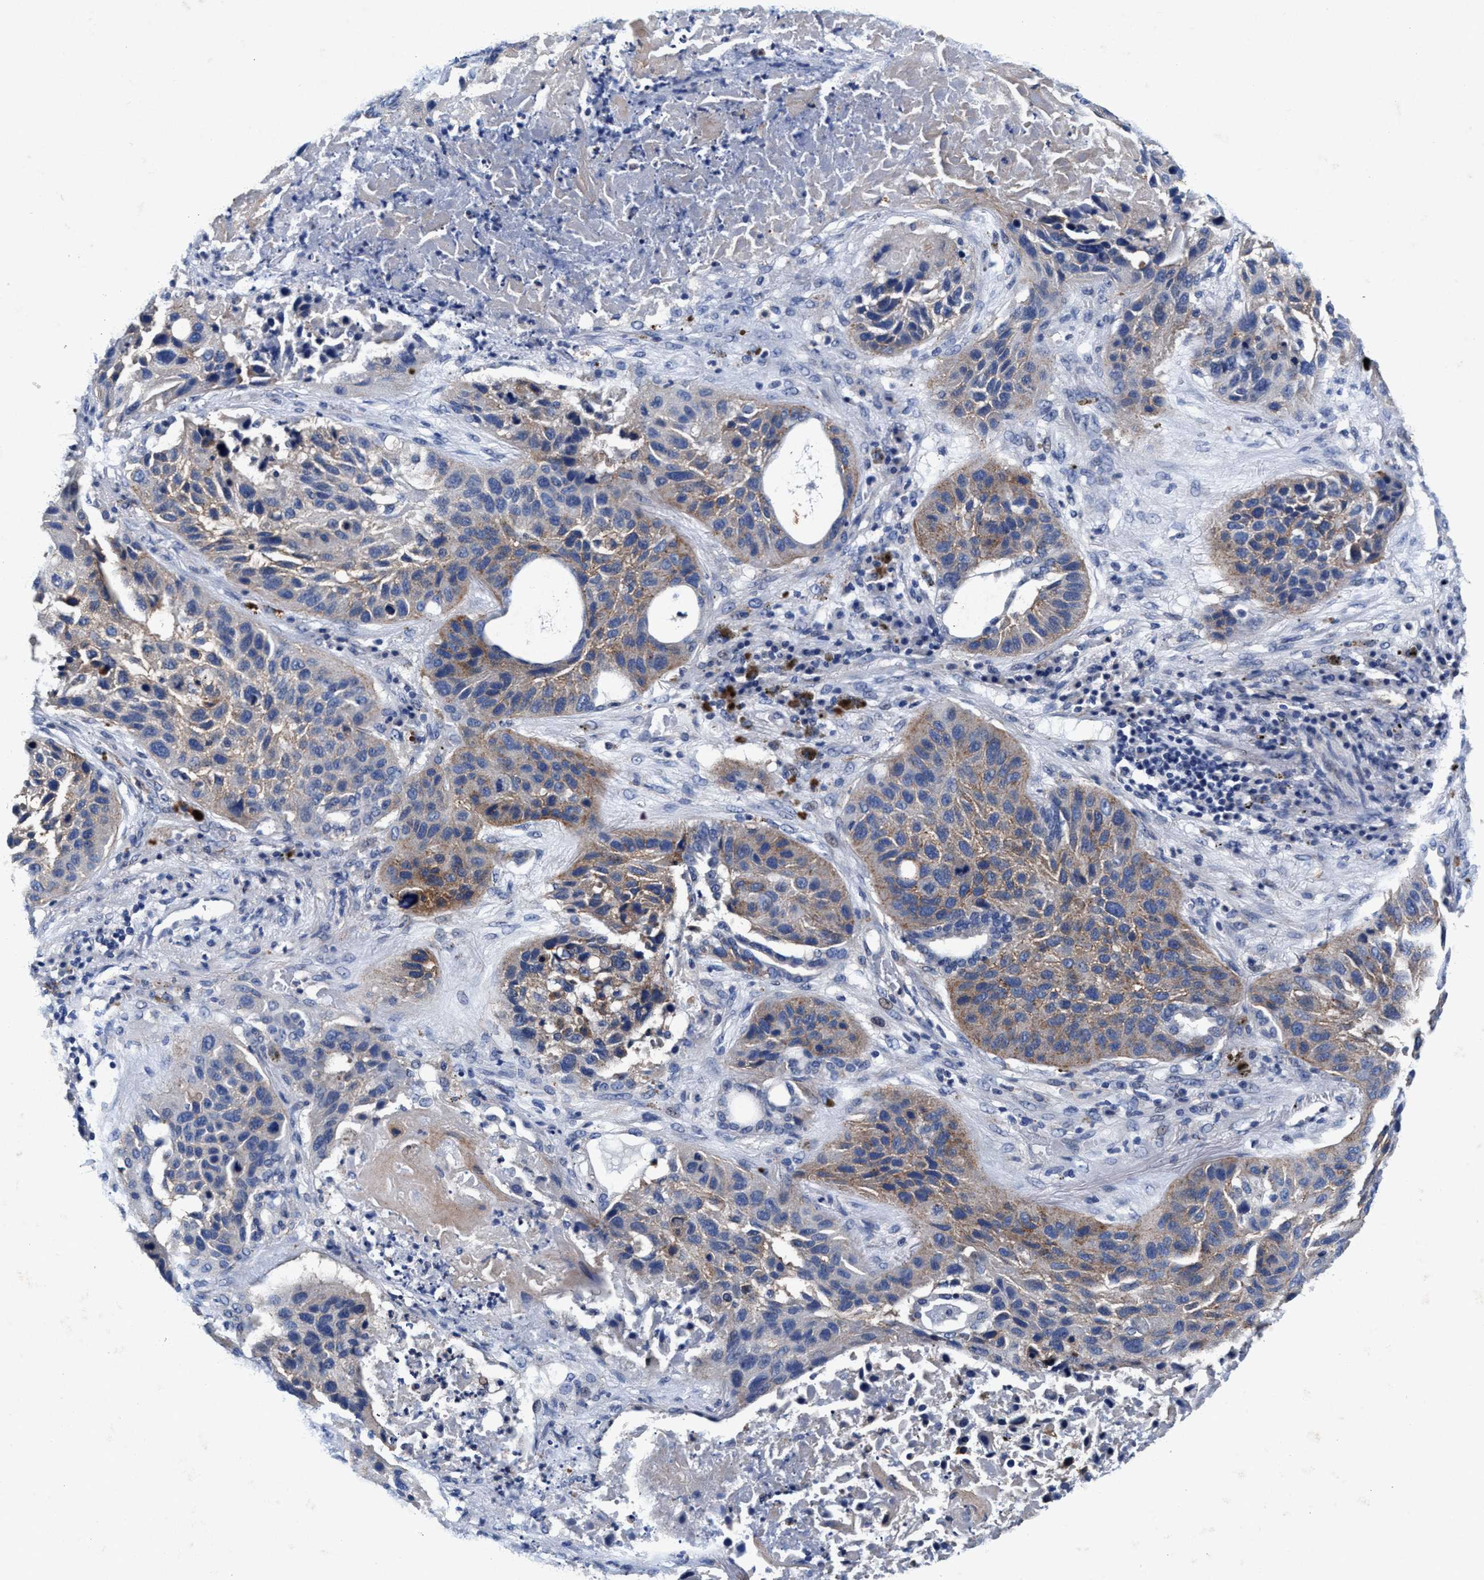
{"staining": {"intensity": "weak", "quantity": "25%-75%", "location": "cytoplasmic/membranous"}, "tissue": "lung cancer", "cell_type": "Tumor cells", "image_type": "cancer", "snomed": [{"axis": "morphology", "description": "Squamous cell carcinoma, NOS"}, {"axis": "topography", "description": "Lung"}], "caption": "Tumor cells show low levels of weak cytoplasmic/membranous expression in approximately 25%-75% of cells in human lung cancer (squamous cell carcinoma).", "gene": "SLC8A1", "patient": {"sex": "male", "age": 57}}